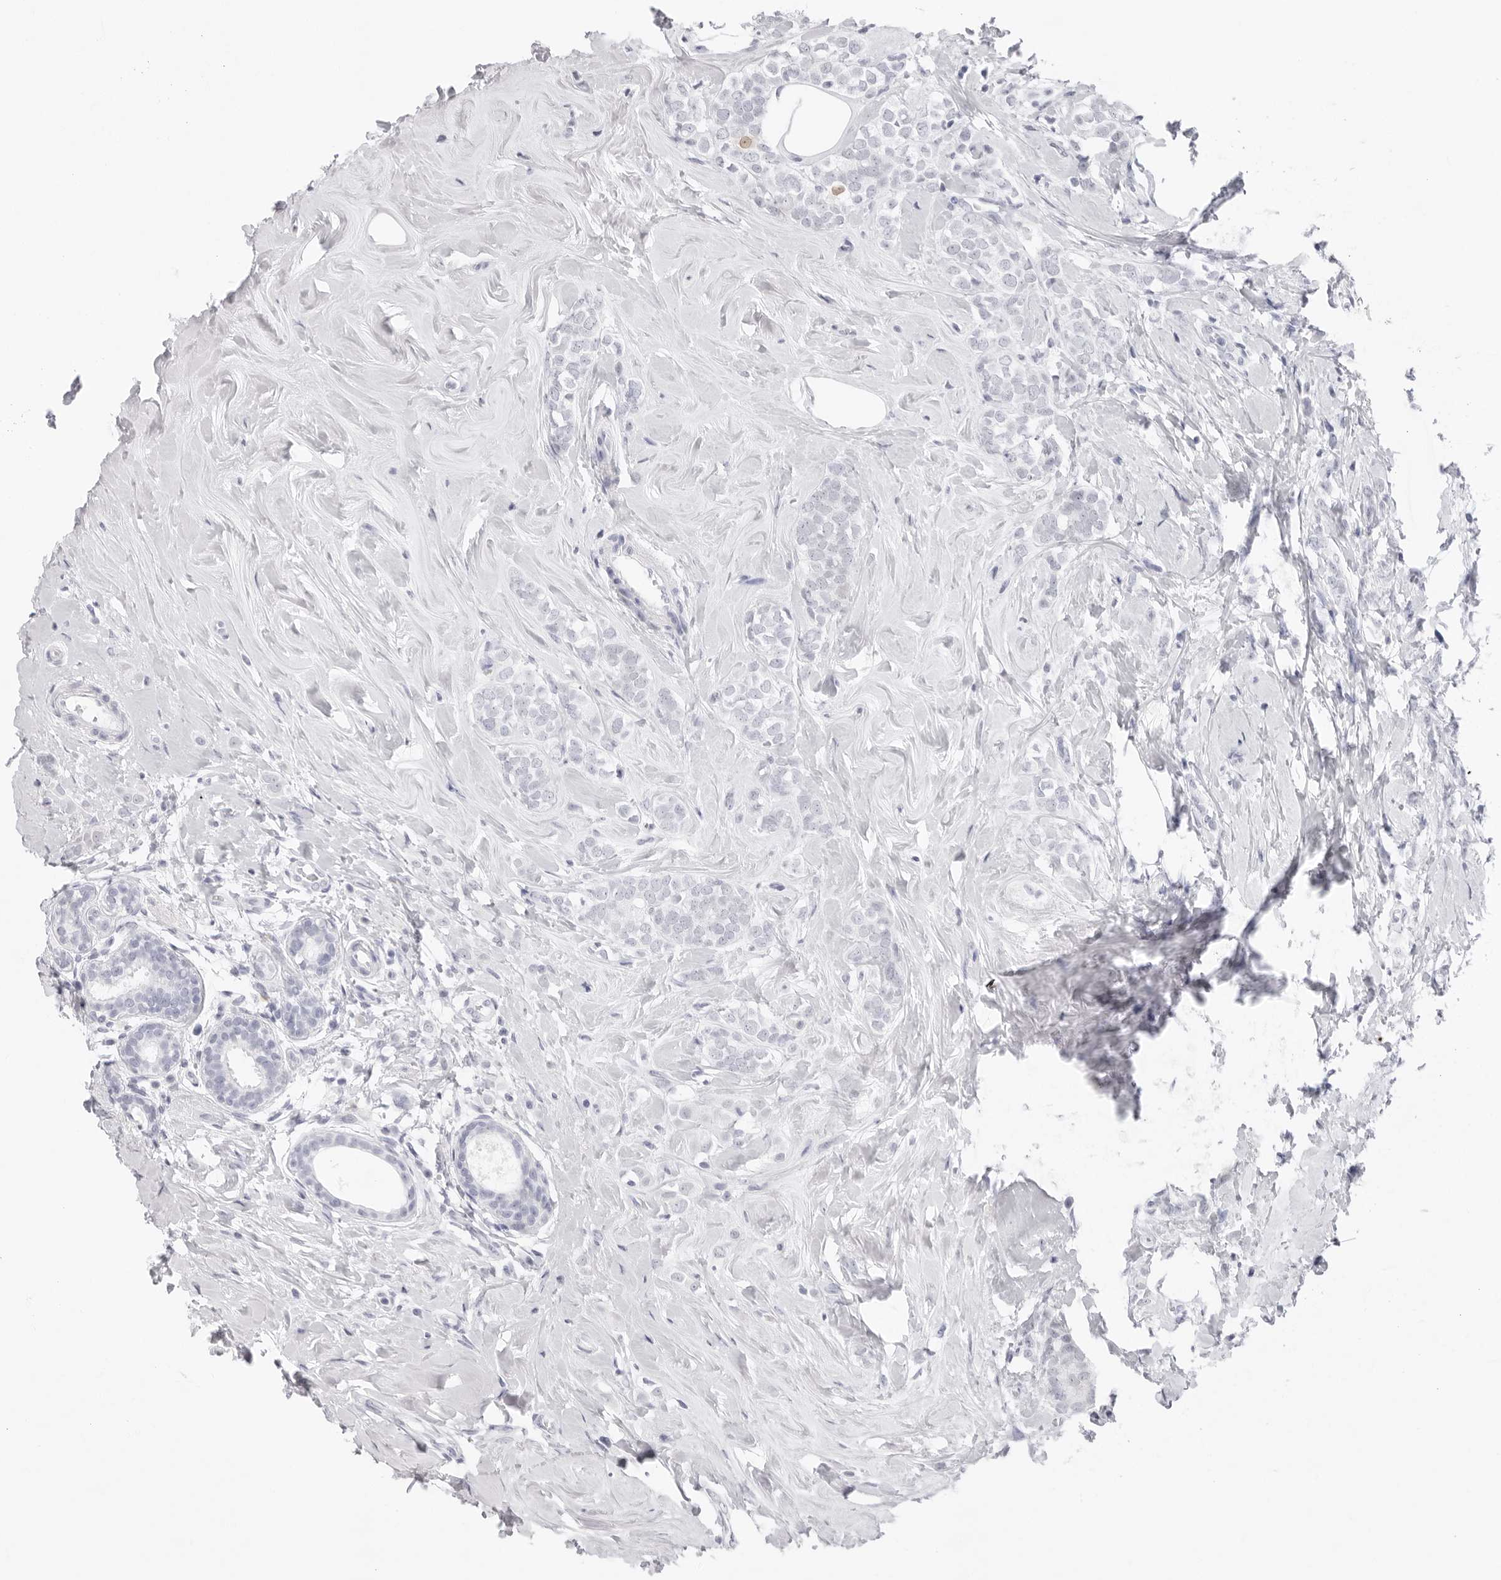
{"staining": {"intensity": "negative", "quantity": "none", "location": "none"}, "tissue": "breast cancer", "cell_type": "Tumor cells", "image_type": "cancer", "snomed": [{"axis": "morphology", "description": "Lobular carcinoma"}, {"axis": "topography", "description": "Breast"}], "caption": "The micrograph exhibits no staining of tumor cells in breast cancer.", "gene": "FDPS", "patient": {"sex": "female", "age": 47}}